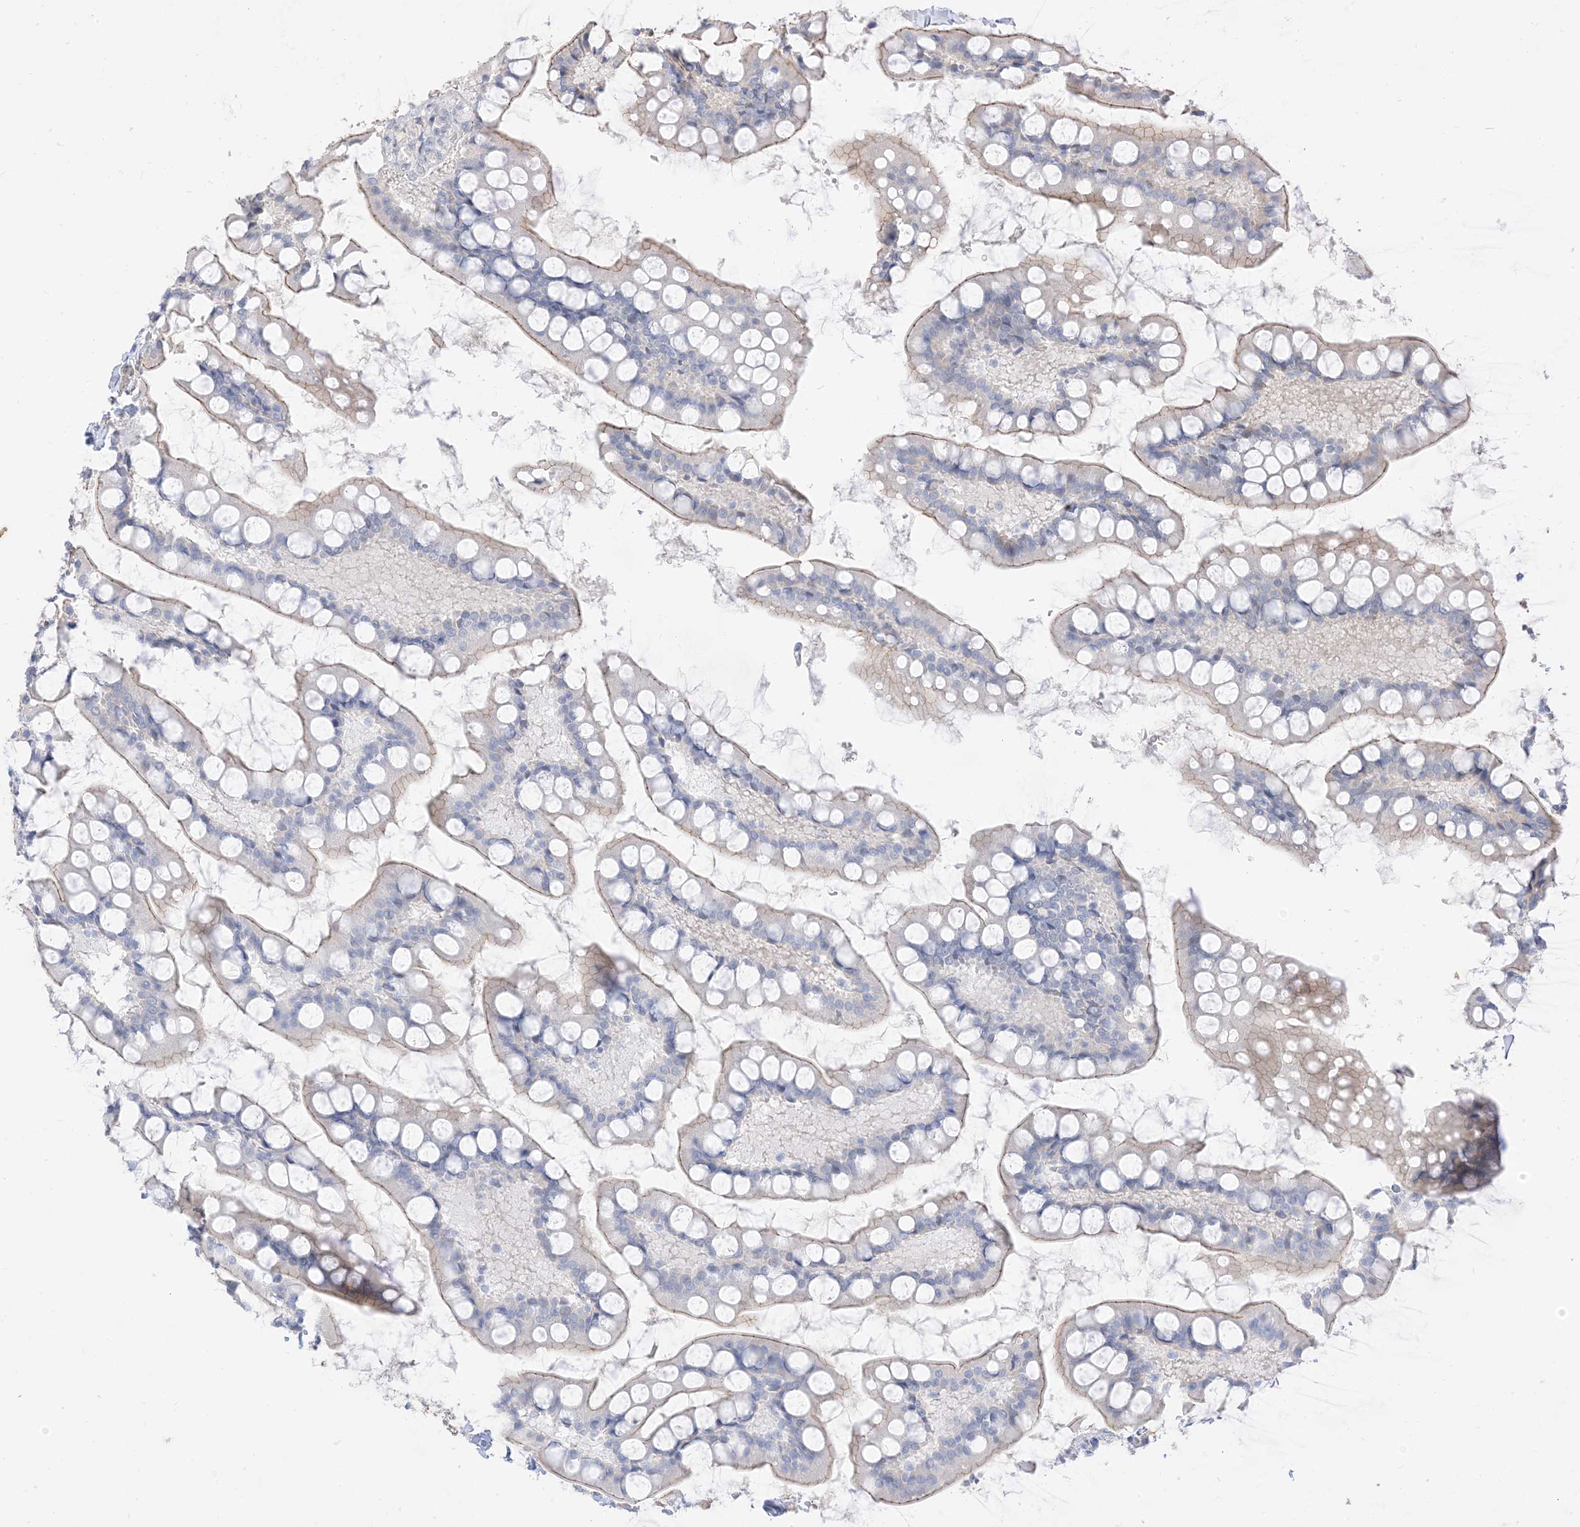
{"staining": {"intensity": "moderate", "quantity": "25%-75%", "location": "cytoplasmic/membranous"}, "tissue": "small intestine", "cell_type": "Glandular cells", "image_type": "normal", "snomed": [{"axis": "morphology", "description": "Normal tissue, NOS"}, {"axis": "topography", "description": "Small intestine"}], "caption": "A brown stain labels moderate cytoplasmic/membranous staining of a protein in glandular cells of unremarkable human small intestine. The staining is performed using DAB (3,3'-diaminobenzidine) brown chromogen to label protein expression. The nuclei are counter-stained blue using hematoxylin.", "gene": "RNF175", "patient": {"sex": "male", "age": 52}}